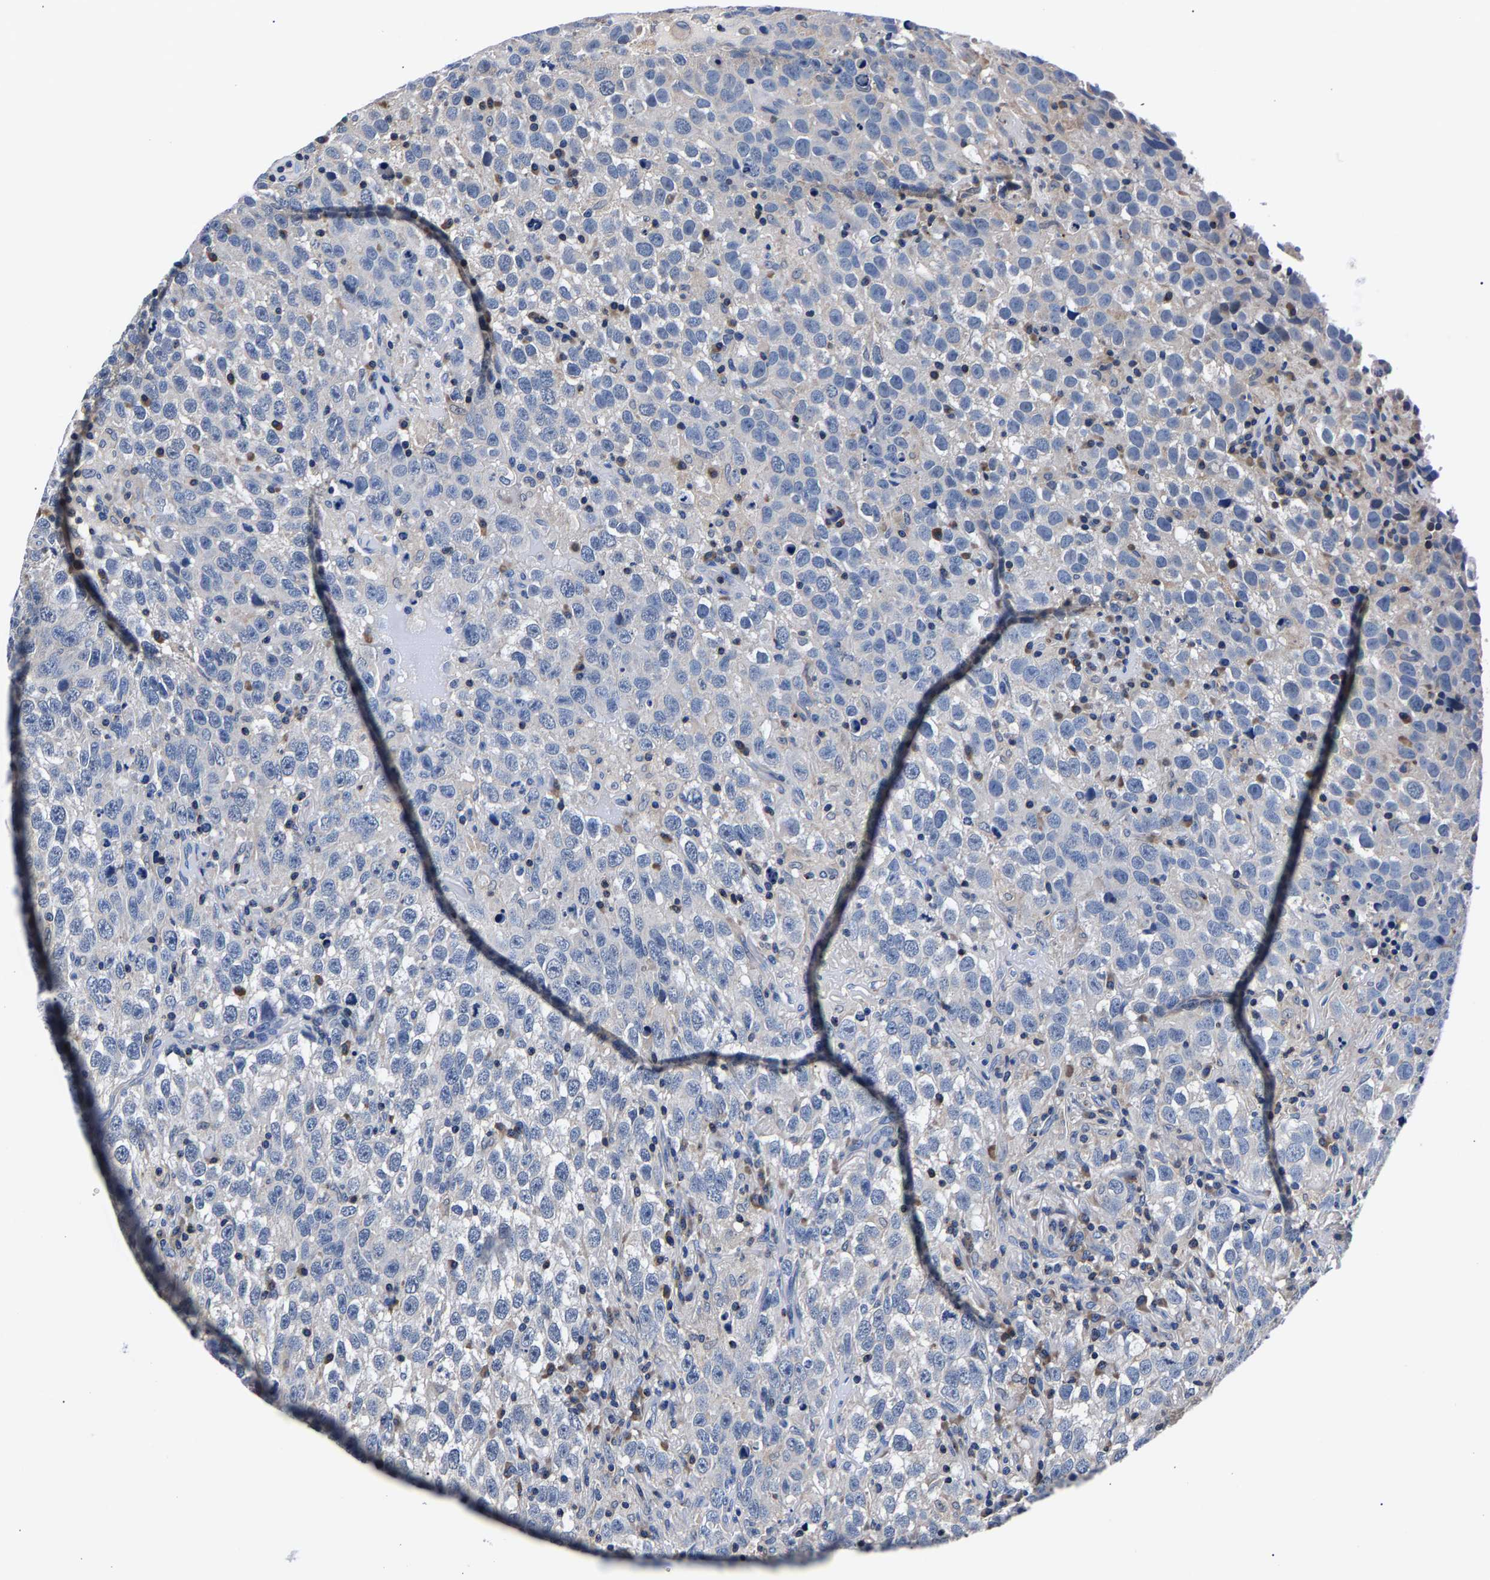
{"staining": {"intensity": "negative", "quantity": "none", "location": "none"}, "tissue": "testis cancer", "cell_type": "Tumor cells", "image_type": "cancer", "snomed": [{"axis": "morphology", "description": "Seminoma, NOS"}, {"axis": "topography", "description": "Testis"}], "caption": "This is an IHC image of human seminoma (testis). There is no positivity in tumor cells.", "gene": "PHF24", "patient": {"sex": "male", "age": 41}}